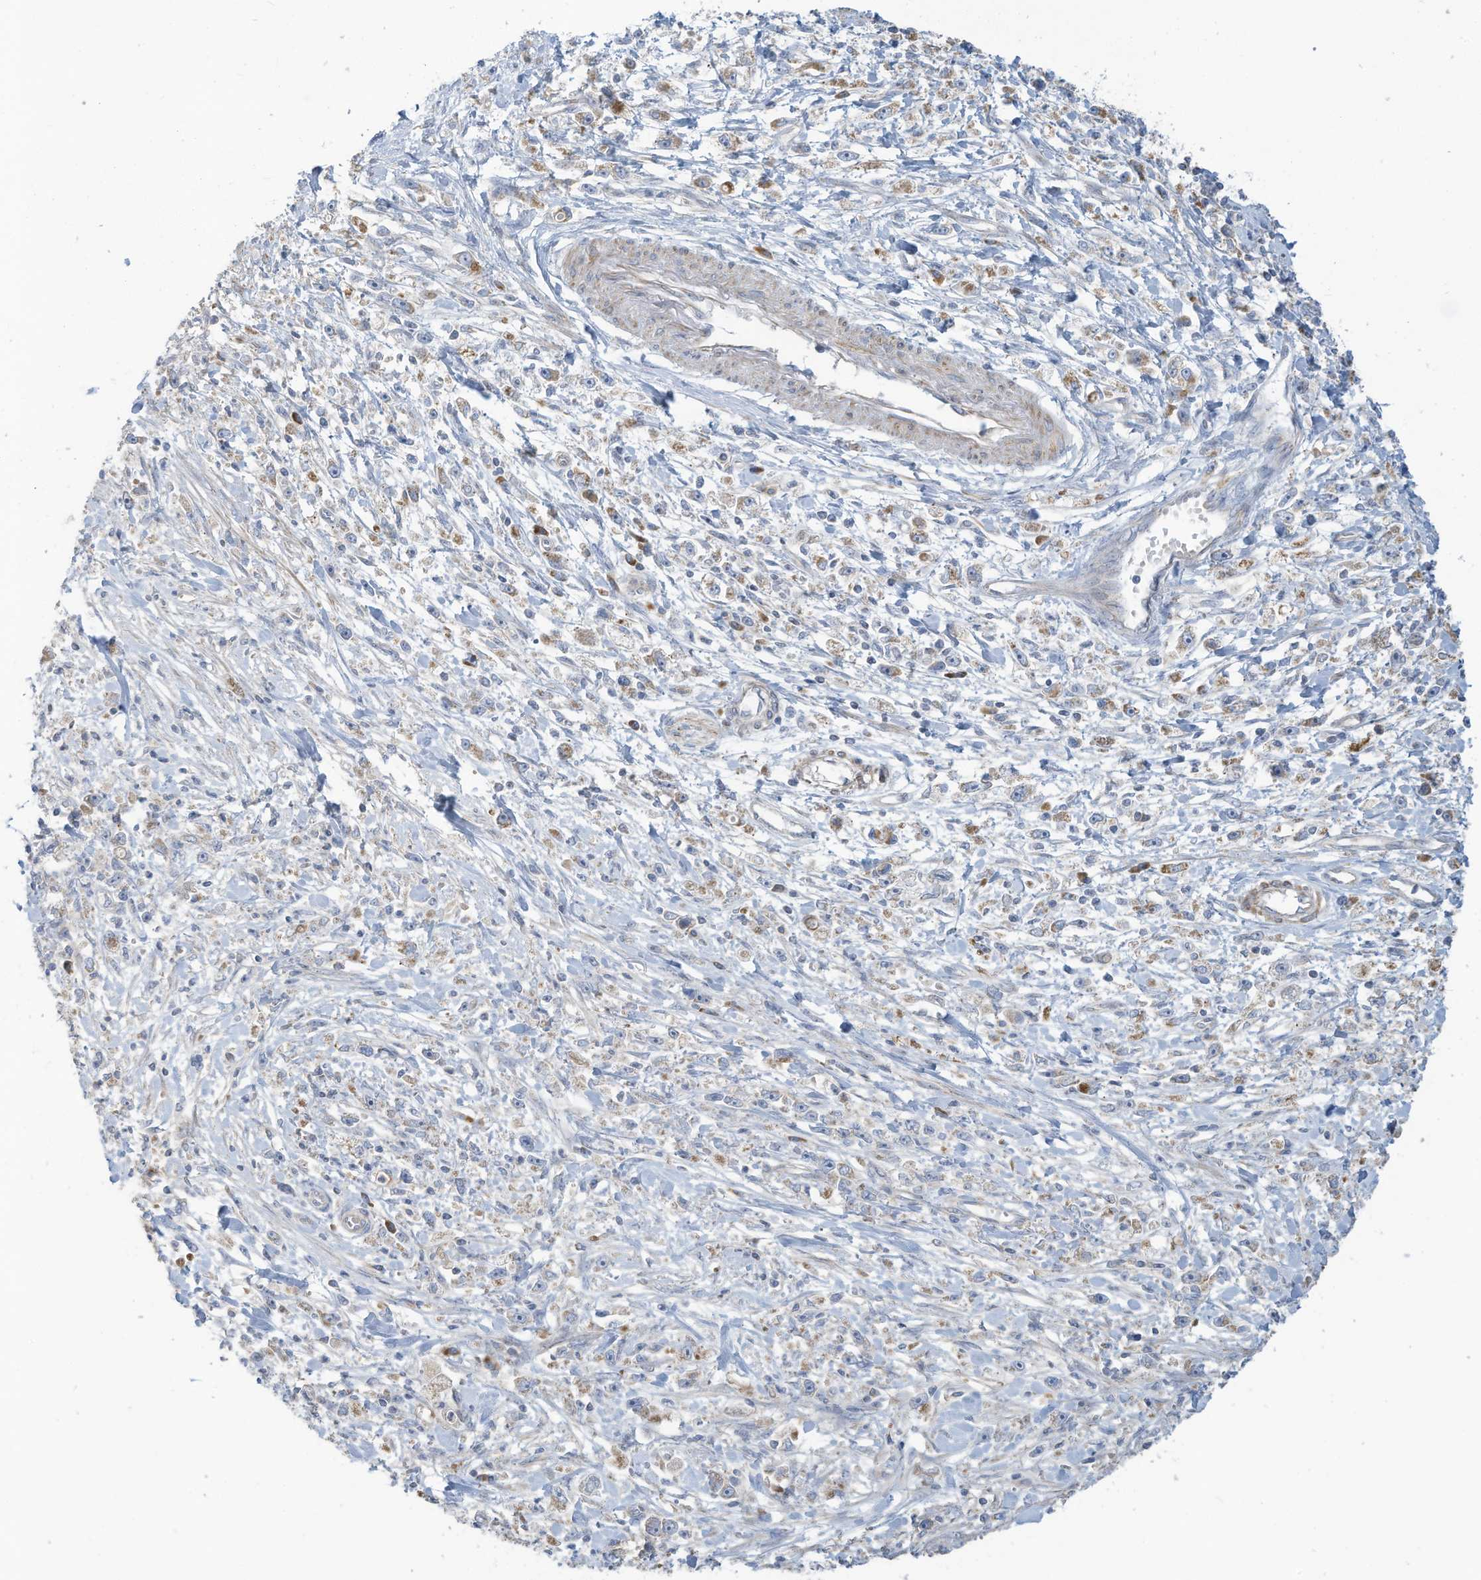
{"staining": {"intensity": "weak", "quantity": "25%-75%", "location": "cytoplasmic/membranous"}, "tissue": "stomach cancer", "cell_type": "Tumor cells", "image_type": "cancer", "snomed": [{"axis": "morphology", "description": "Adenocarcinoma, NOS"}, {"axis": "topography", "description": "Stomach"}], "caption": "The histopathology image displays staining of adenocarcinoma (stomach), revealing weak cytoplasmic/membranous protein positivity (brown color) within tumor cells.", "gene": "GTPBP2", "patient": {"sex": "female", "age": 59}}